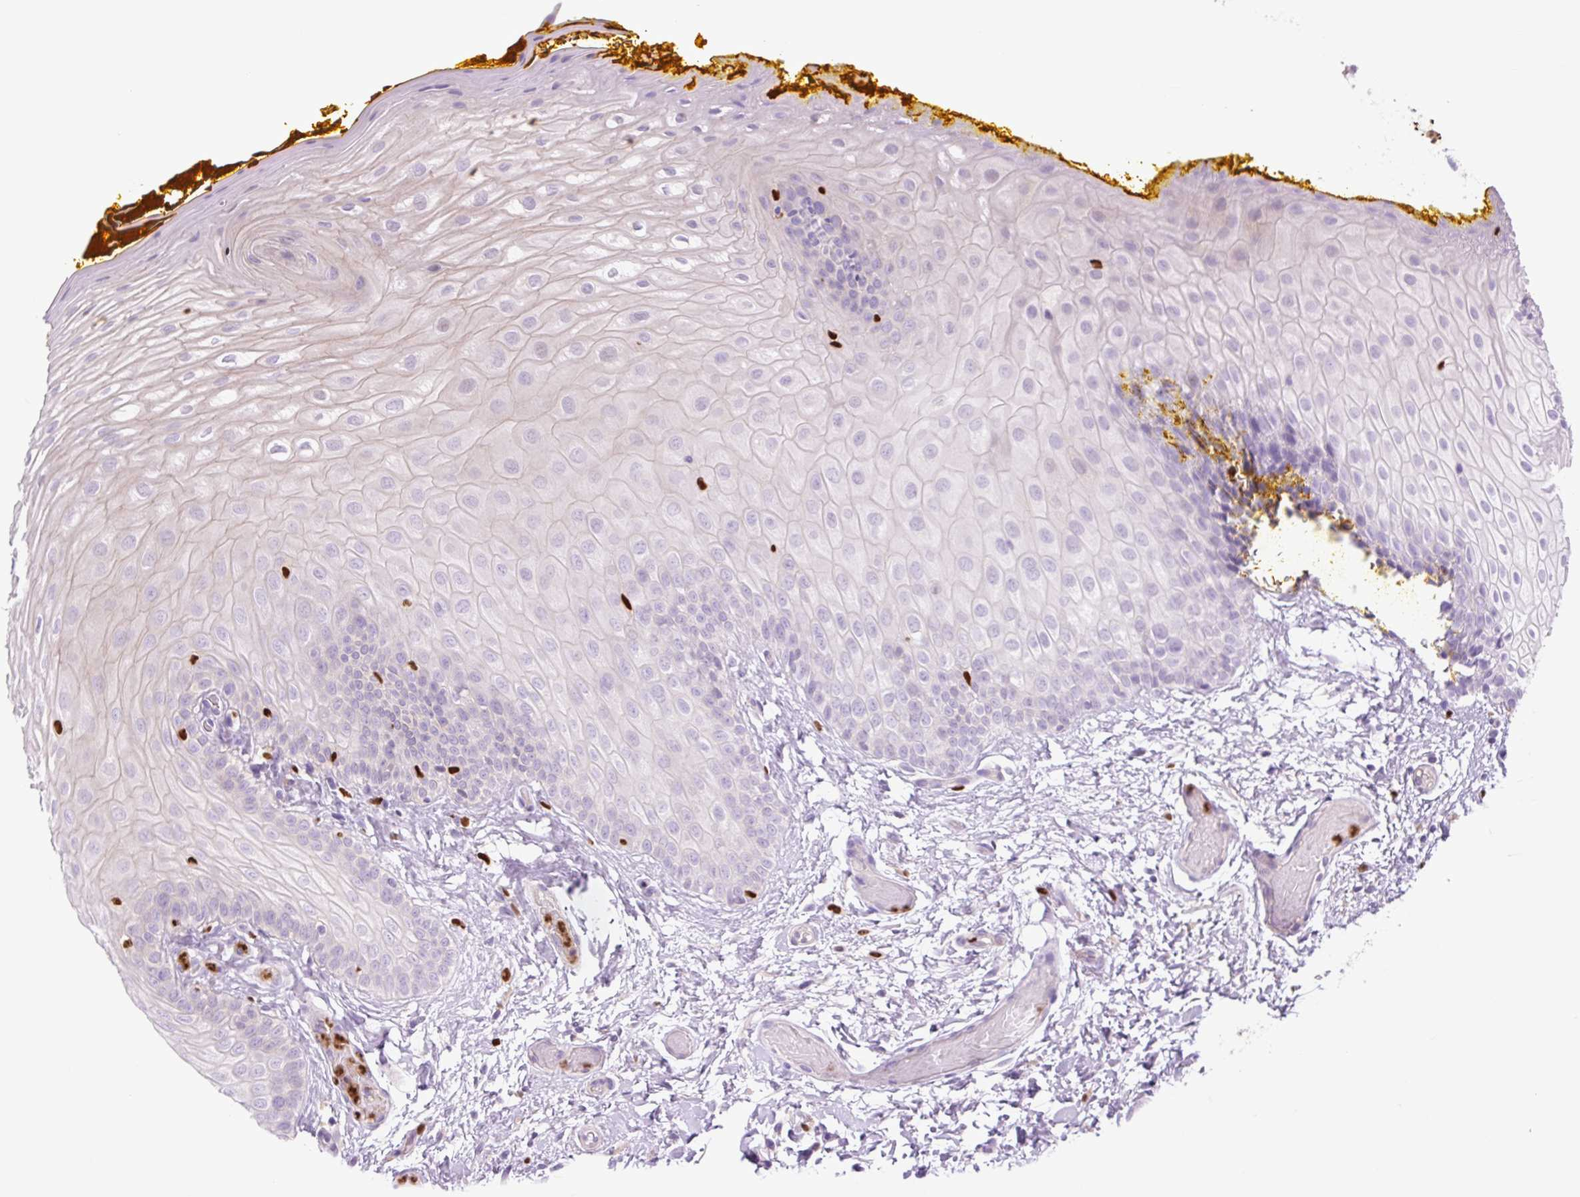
{"staining": {"intensity": "negative", "quantity": "none", "location": "none"}, "tissue": "oral mucosa", "cell_type": "Squamous epithelial cells", "image_type": "normal", "snomed": [{"axis": "morphology", "description": "Normal tissue, NOS"}, {"axis": "topography", "description": "Oral tissue"}, {"axis": "topography", "description": "Tounge, NOS"}], "caption": "Histopathology image shows no protein positivity in squamous epithelial cells of benign oral mucosa. The staining was performed using DAB to visualize the protein expression in brown, while the nuclei were stained in blue with hematoxylin (Magnification: 20x).", "gene": "SPI1", "patient": {"sex": "female", "age": 60}}